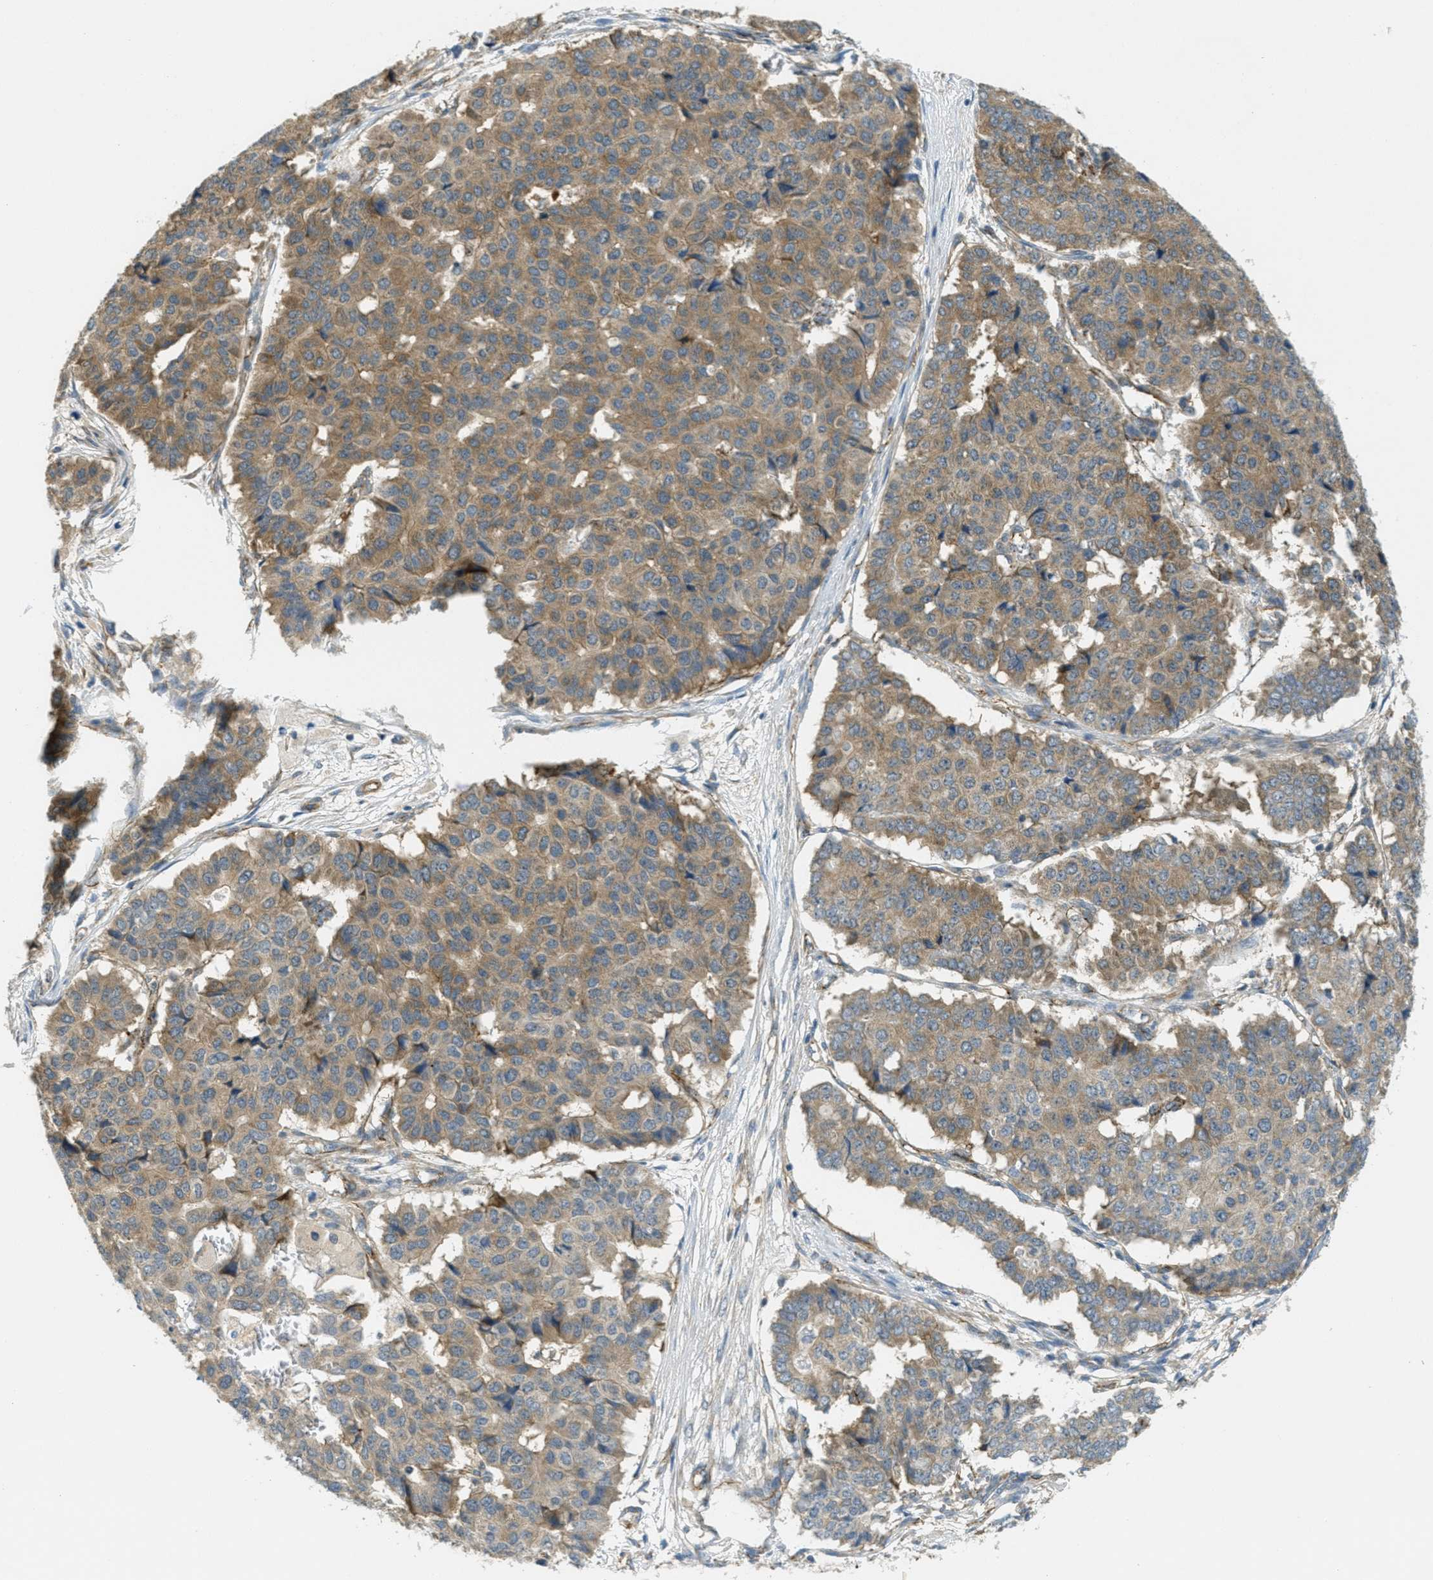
{"staining": {"intensity": "moderate", "quantity": ">75%", "location": "cytoplasmic/membranous"}, "tissue": "pancreatic cancer", "cell_type": "Tumor cells", "image_type": "cancer", "snomed": [{"axis": "morphology", "description": "Adenocarcinoma, NOS"}, {"axis": "topography", "description": "Pancreas"}], "caption": "Human pancreatic cancer stained for a protein (brown) displays moderate cytoplasmic/membranous positive staining in about >75% of tumor cells.", "gene": "JCAD", "patient": {"sex": "male", "age": 50}}